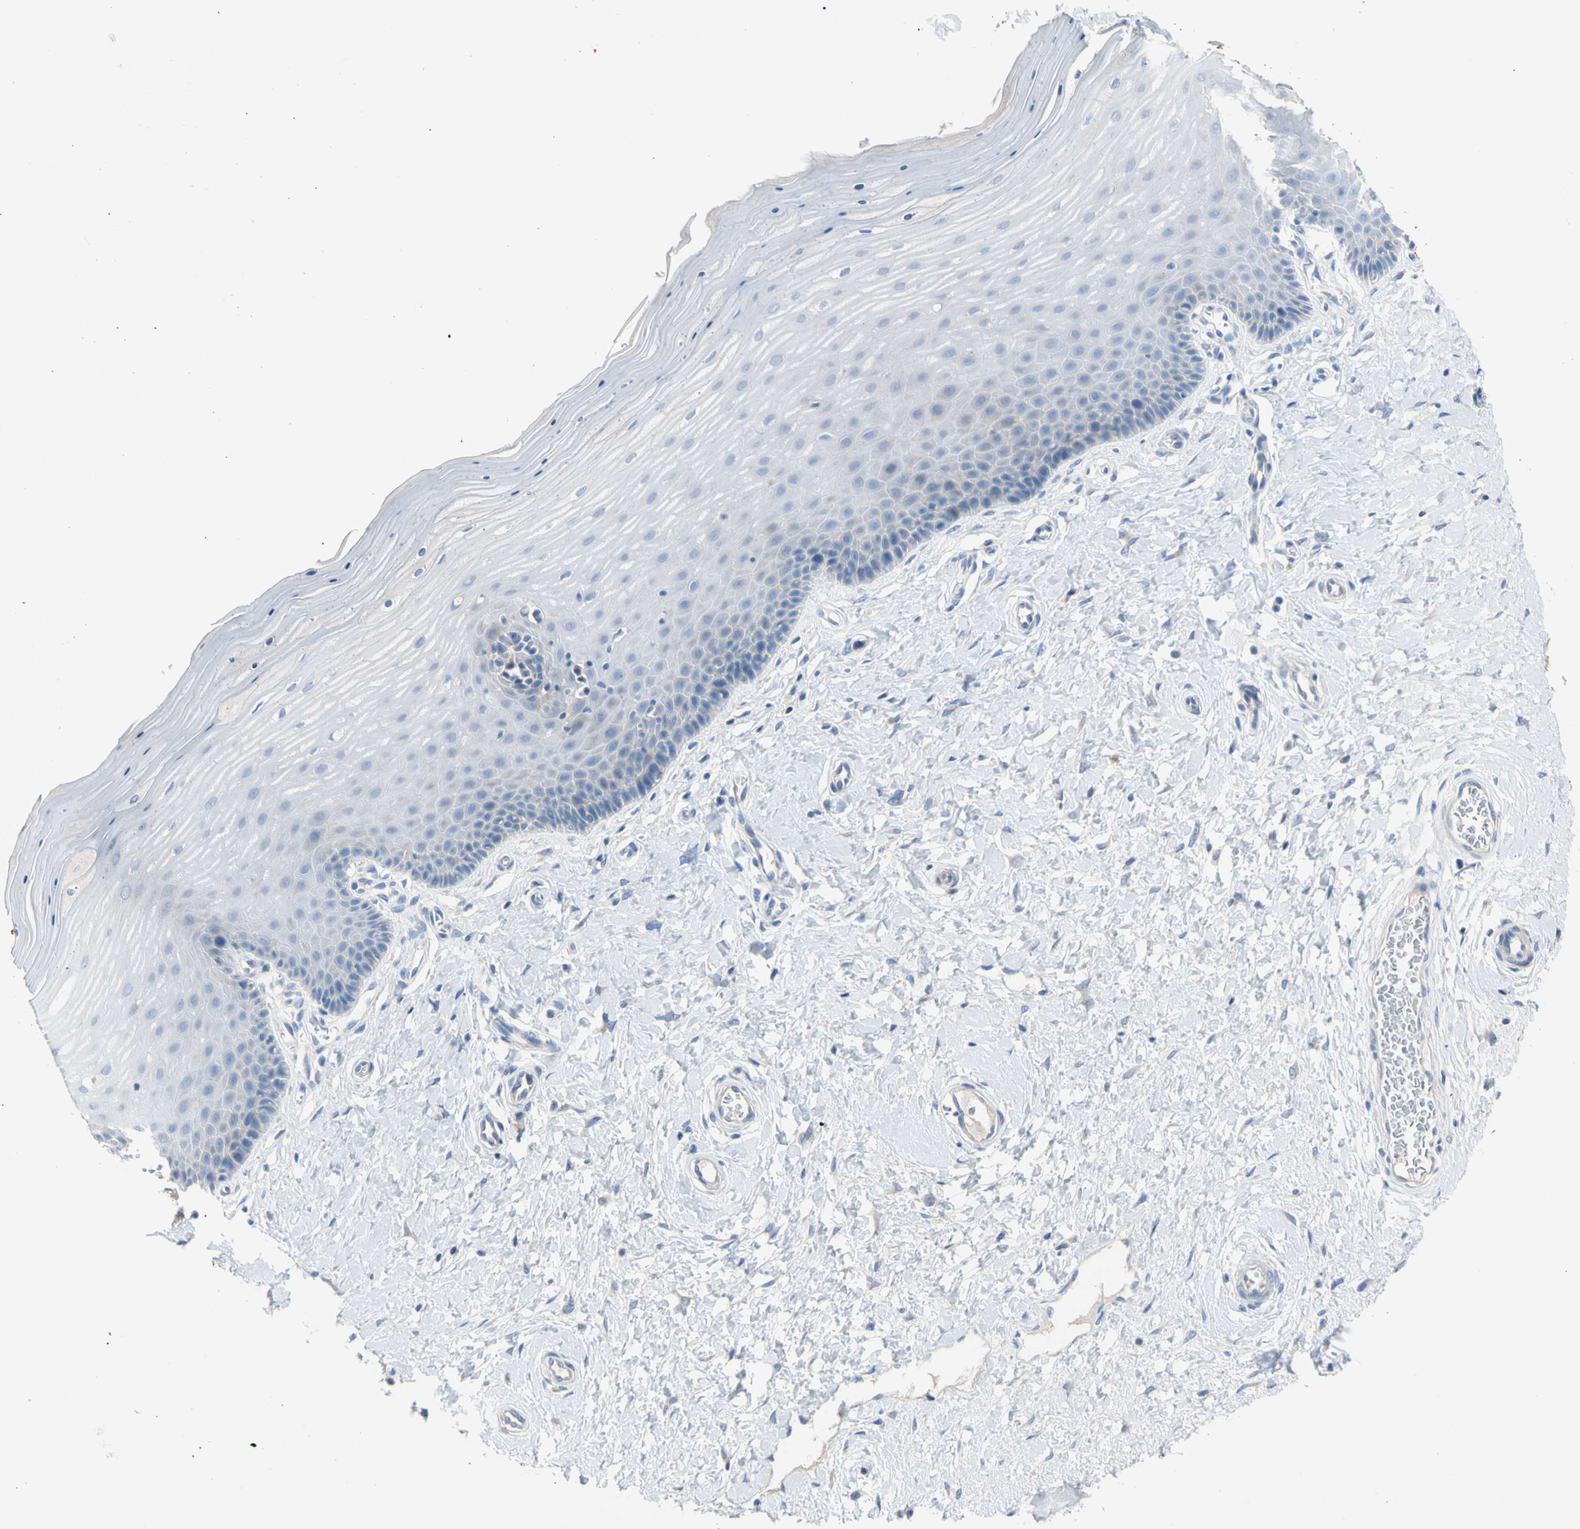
{"staining": {"intensity": "negative", "quantity": "none", "location": "none"}, "tissue": "cervix", "cell_type": "Glandular cells", "image_type": "normal", "snomed": [{"axis": "morphology", "description": "Normal tissue, NOS"}, {"axis": "topography", "description": "Cervix"}], "caption": "Immunohistochemistry photomicrograph of benign cervix: cervix stained with DAB reveals no significant protein staining in glandular cells.", "gene": "CASQ1", "patient": {"sex": "female", "age": 55}}